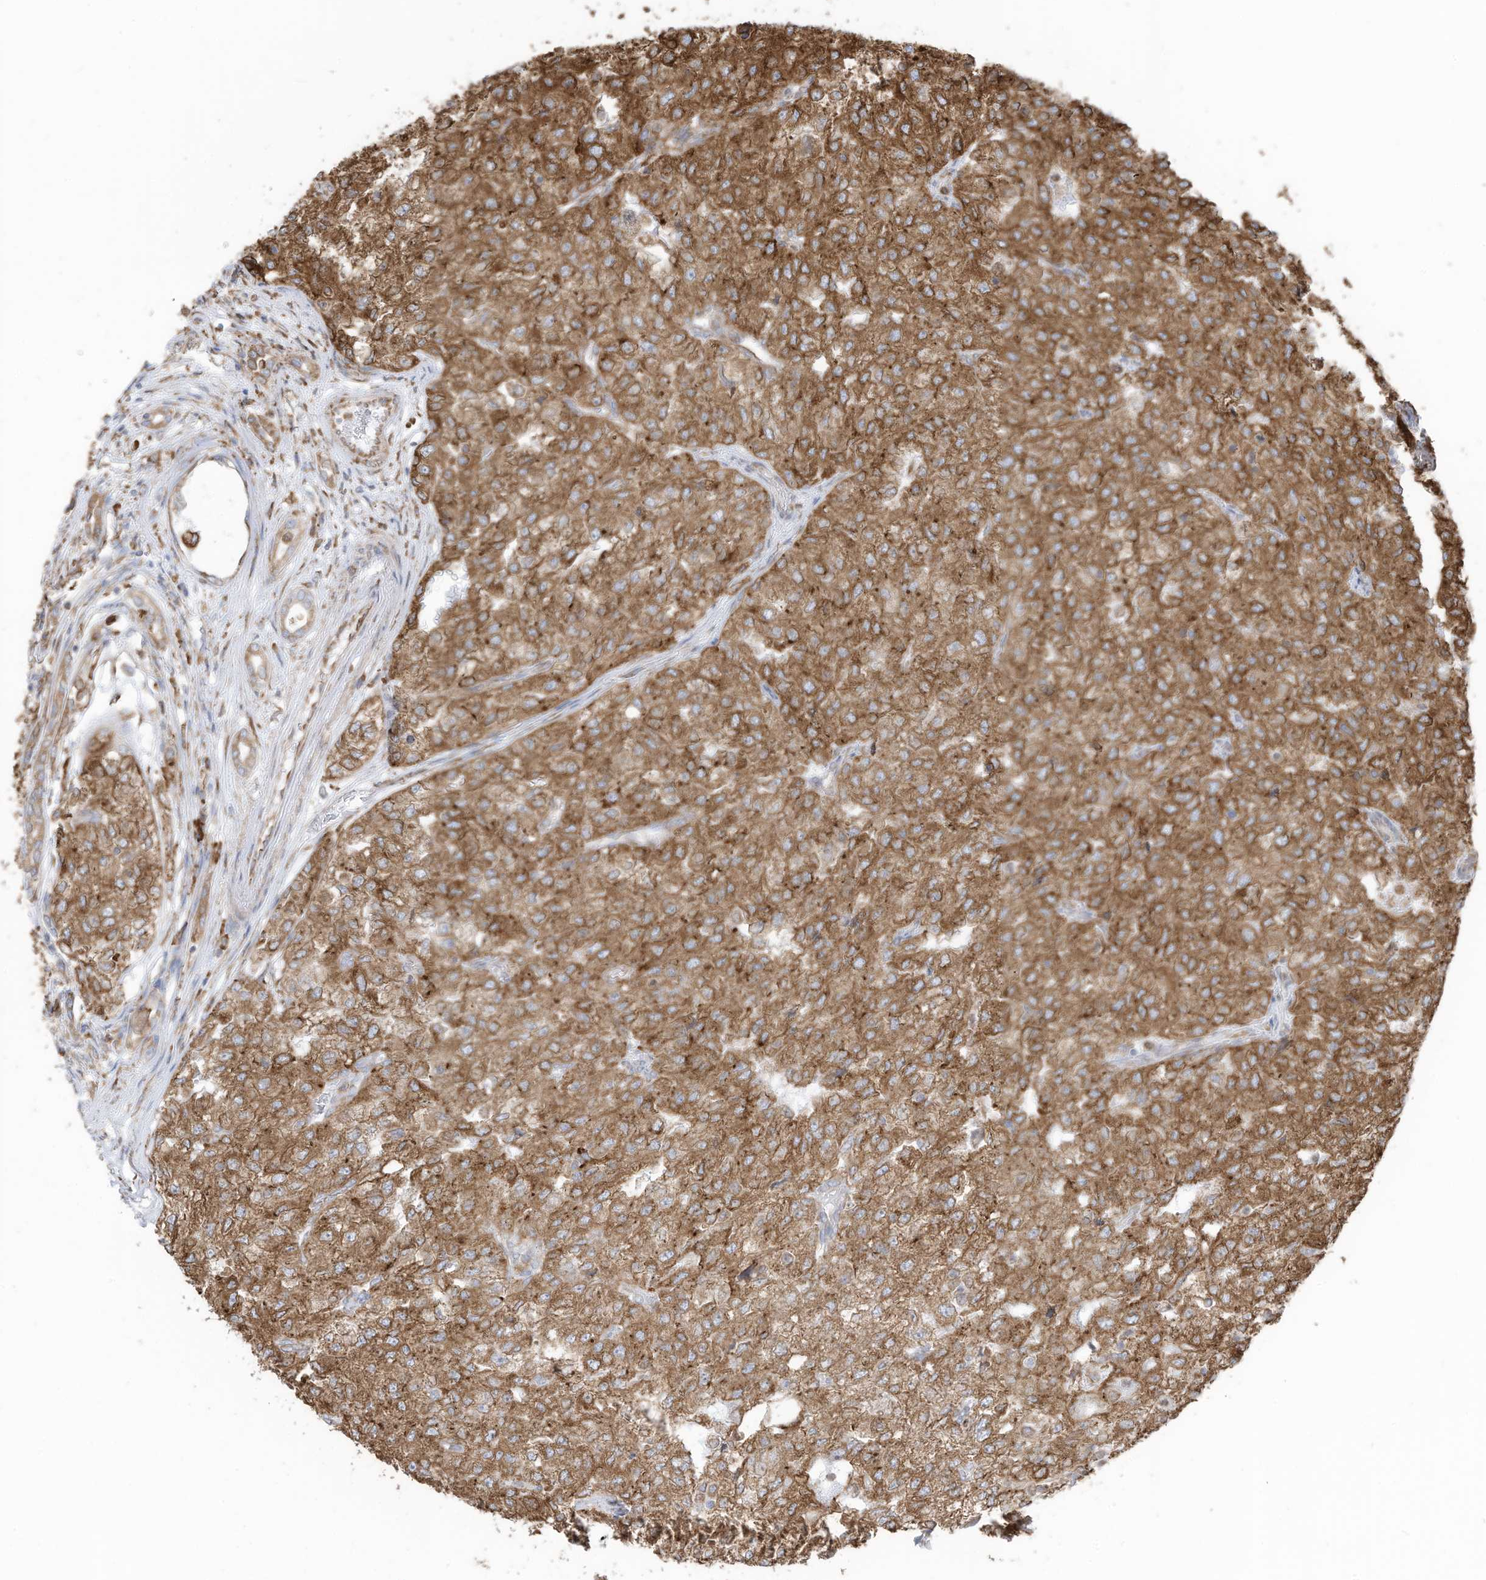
{"staining": {"intensity": "moderate", "quantity": ">75%", "location": "cytoplasmic/membranous"}, "tissue": "renal cancer", "cell_type": "Tumor cells", "image_type": "cancer", "snomed": [{"axis": "morphology", "description": "Adenocarcinoma, NOS"}, {"axis": "topography", "description": "Kidney"}], "caption": "Protein expression analysis of human renal cancer reveals moderate cytoplasmic/membranous expression in approximately >75% of tumor cells.", "gene": "ZNF354C", "patient": {"sex": "female", "age": 54}}